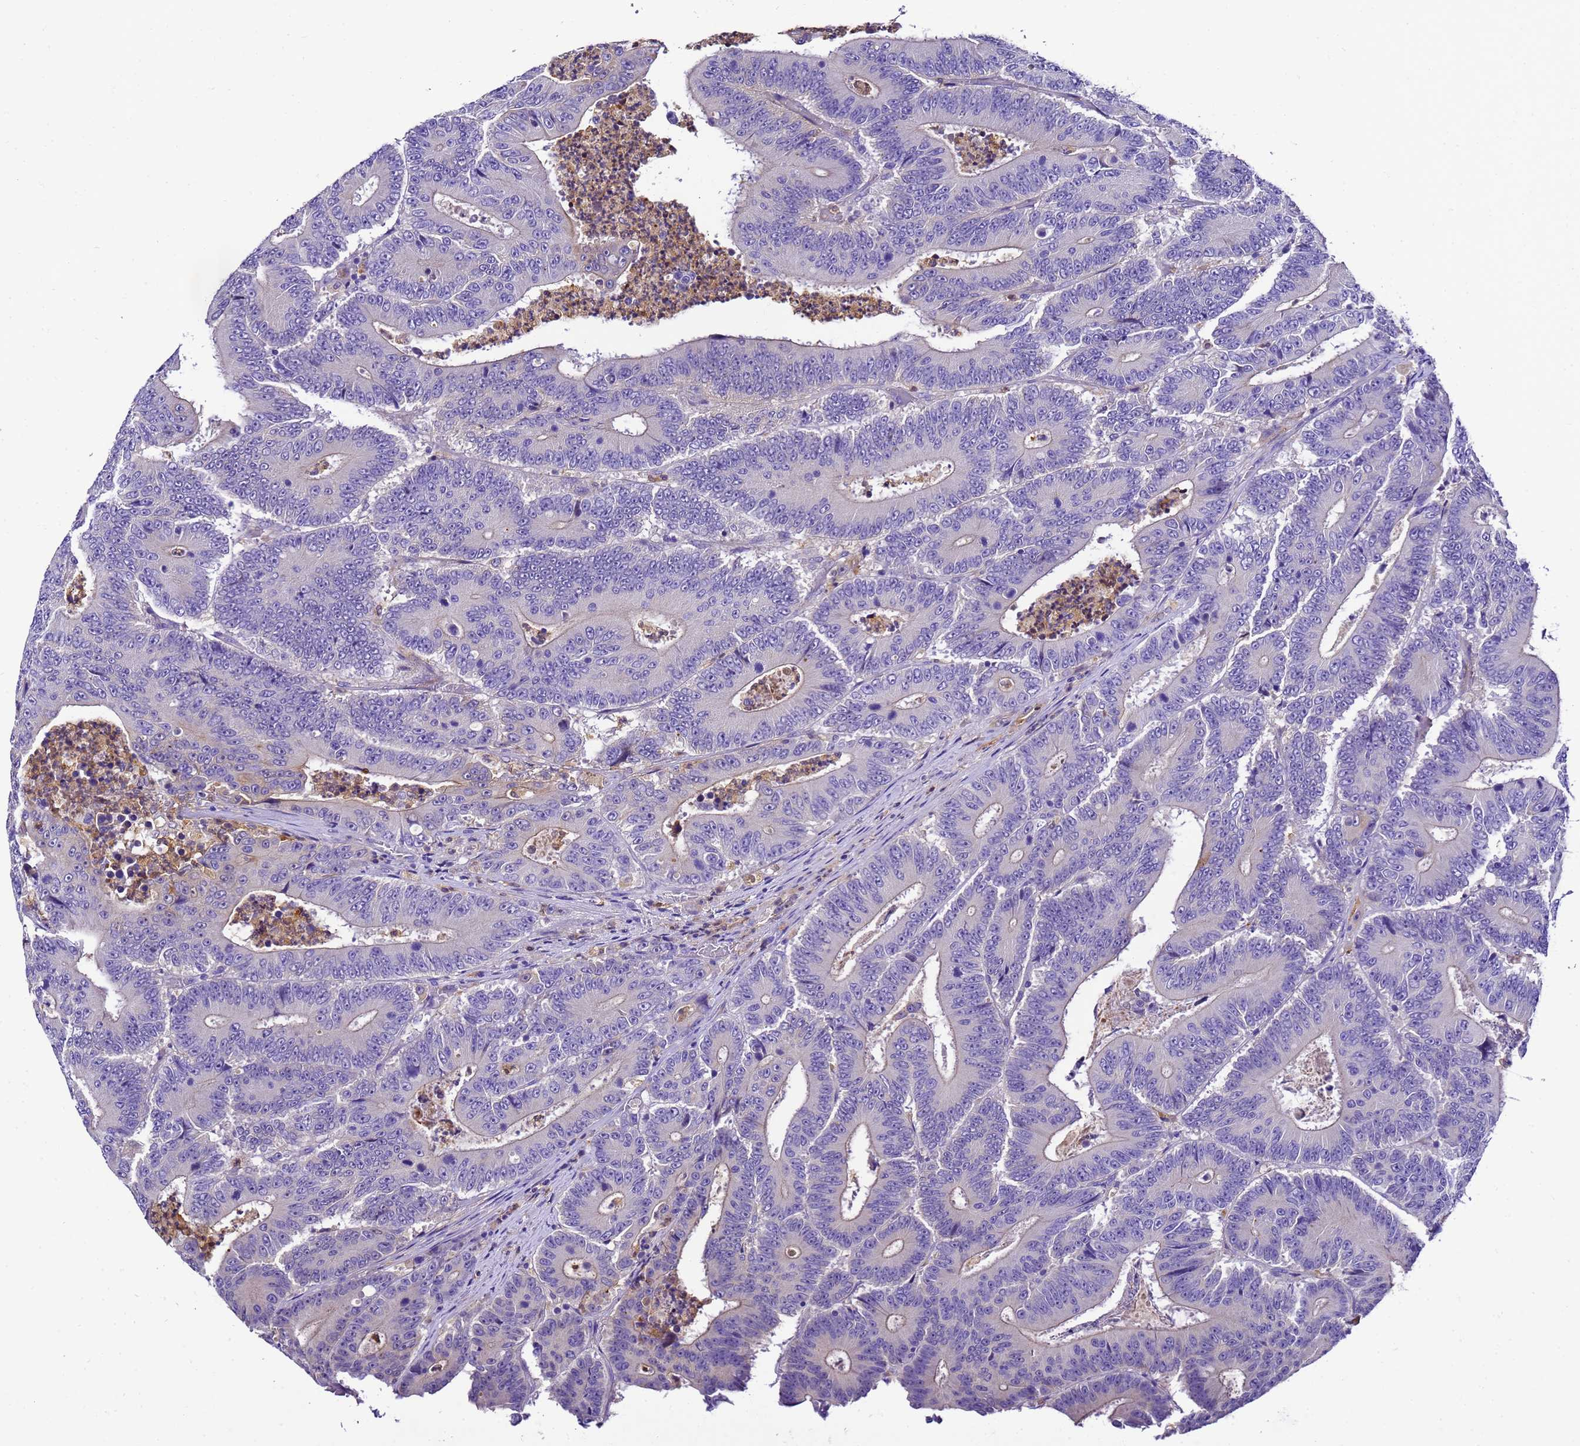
{"staining": {"intensity": "negative", "quantity": "none", "location": "none"}, "tissue": "colorectal cancer", "cell_type": "Tumor cells", "image_type": "cancer", "snomed": [{"axis": "morphology", "description": "Adenocarcinoma, NOS"}, {"axis": "topography", "description": "Colon"}], "caption": "DAB immunohistochemical staining of human colorectal adenocarcinoma exhibits no significant staining in tumor cells. (IHC, brightfield microscopy, high magnification).", "gene": "UGT2A1", "patient": {"sex": "male", "age": 83}}